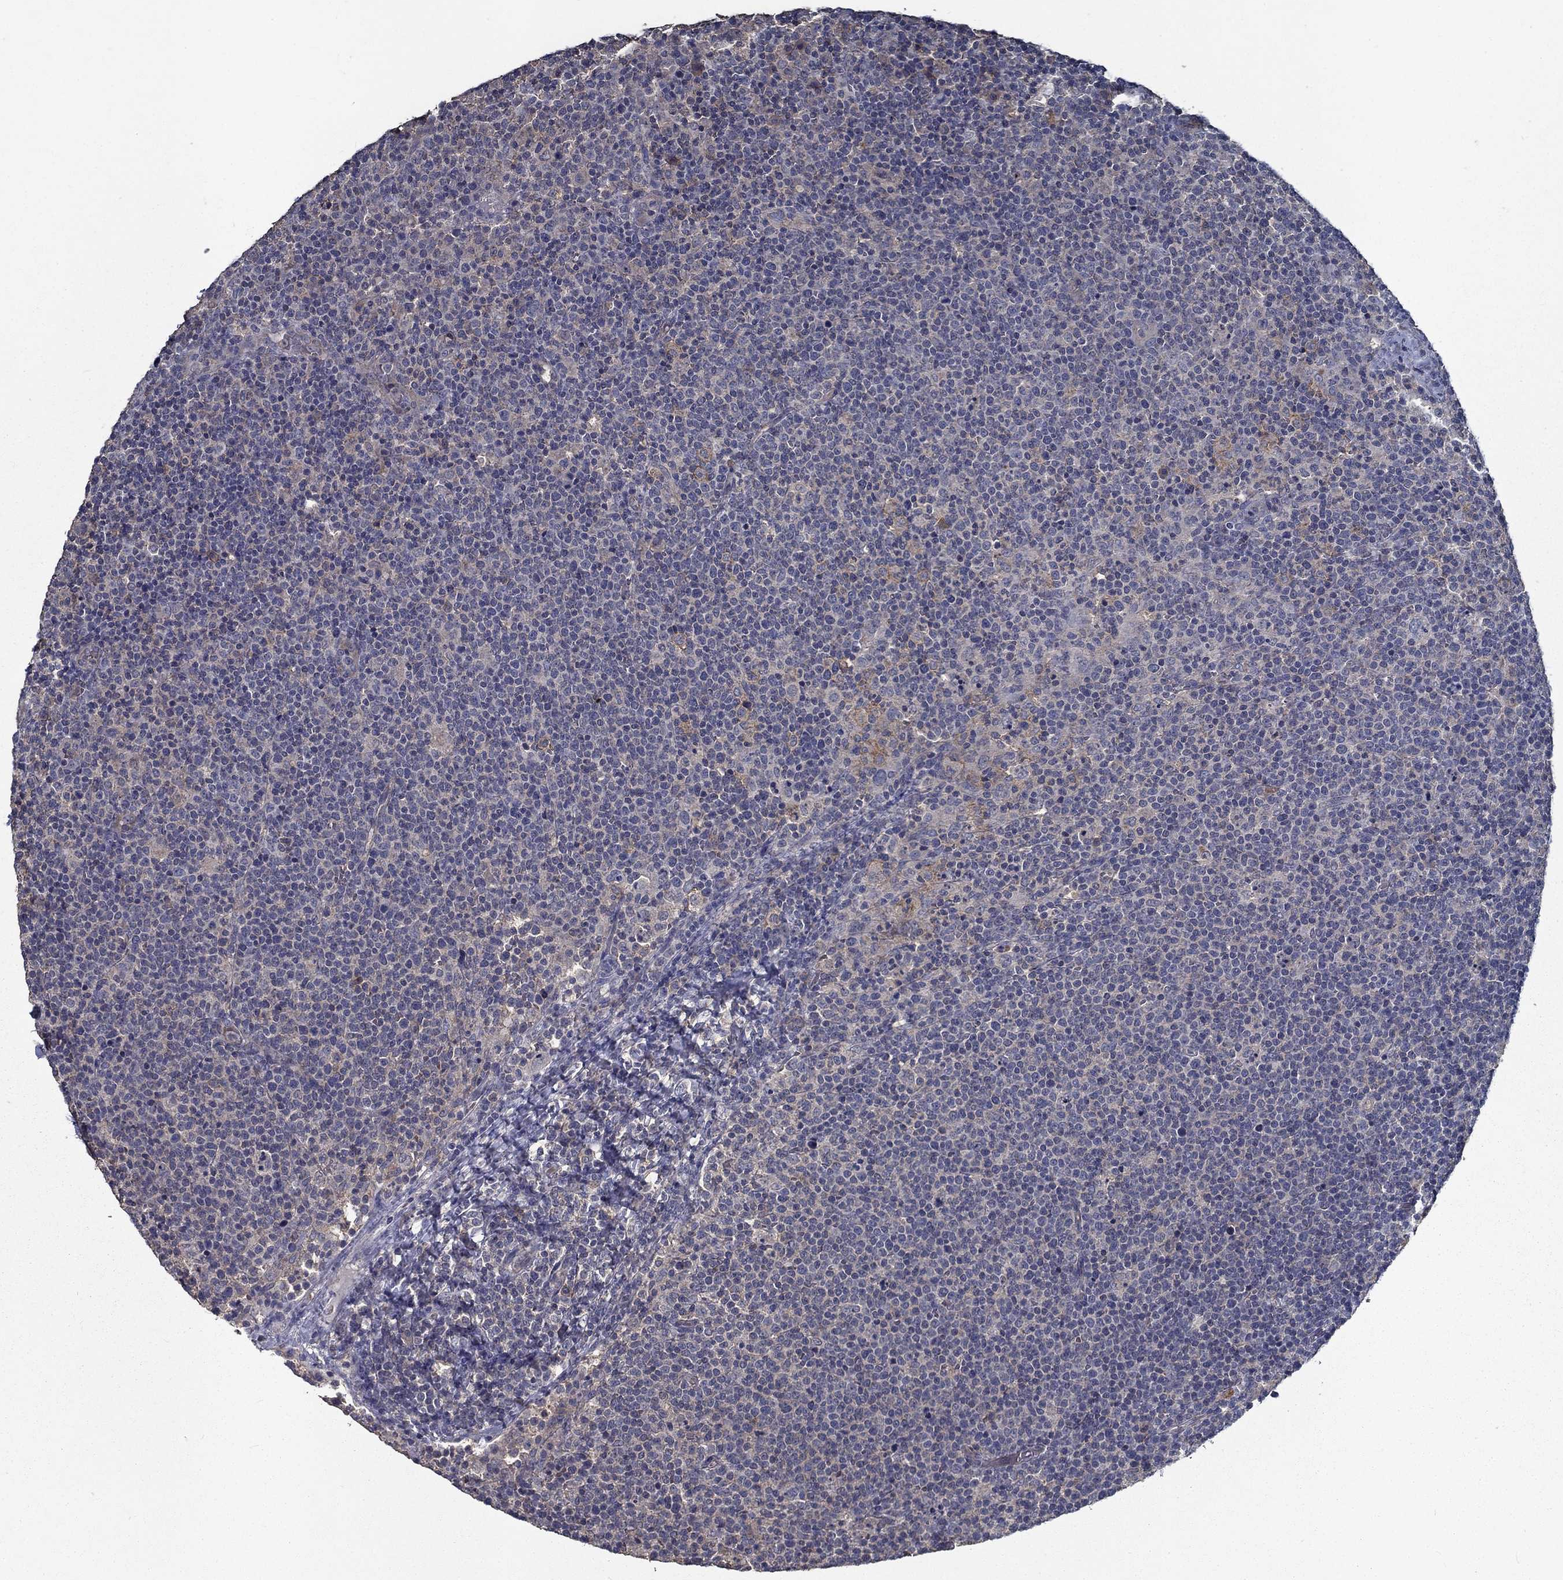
{"staining": {"intensity": "negative", "quantity": "none", "location": "none"}, "tissue": "lymphoma", "cell_type": "Tumor cells", "image_type": "cancer", "snomed": [{"axis": "morphology", "description": "Malignant lymphoma, non-Hodgkin's type, High grade"}, {"axis": "topography", "description": "Lymph node"}], "caption": "Protein analysis of lymphoma displays no significant positivity in tumor cells. The staining is performed using DAB brown chromogen with nuclei counter-stained in using hematoxylin.", "gene": "SLC44A1", "patient": {"sex": "male", "age": 61}}